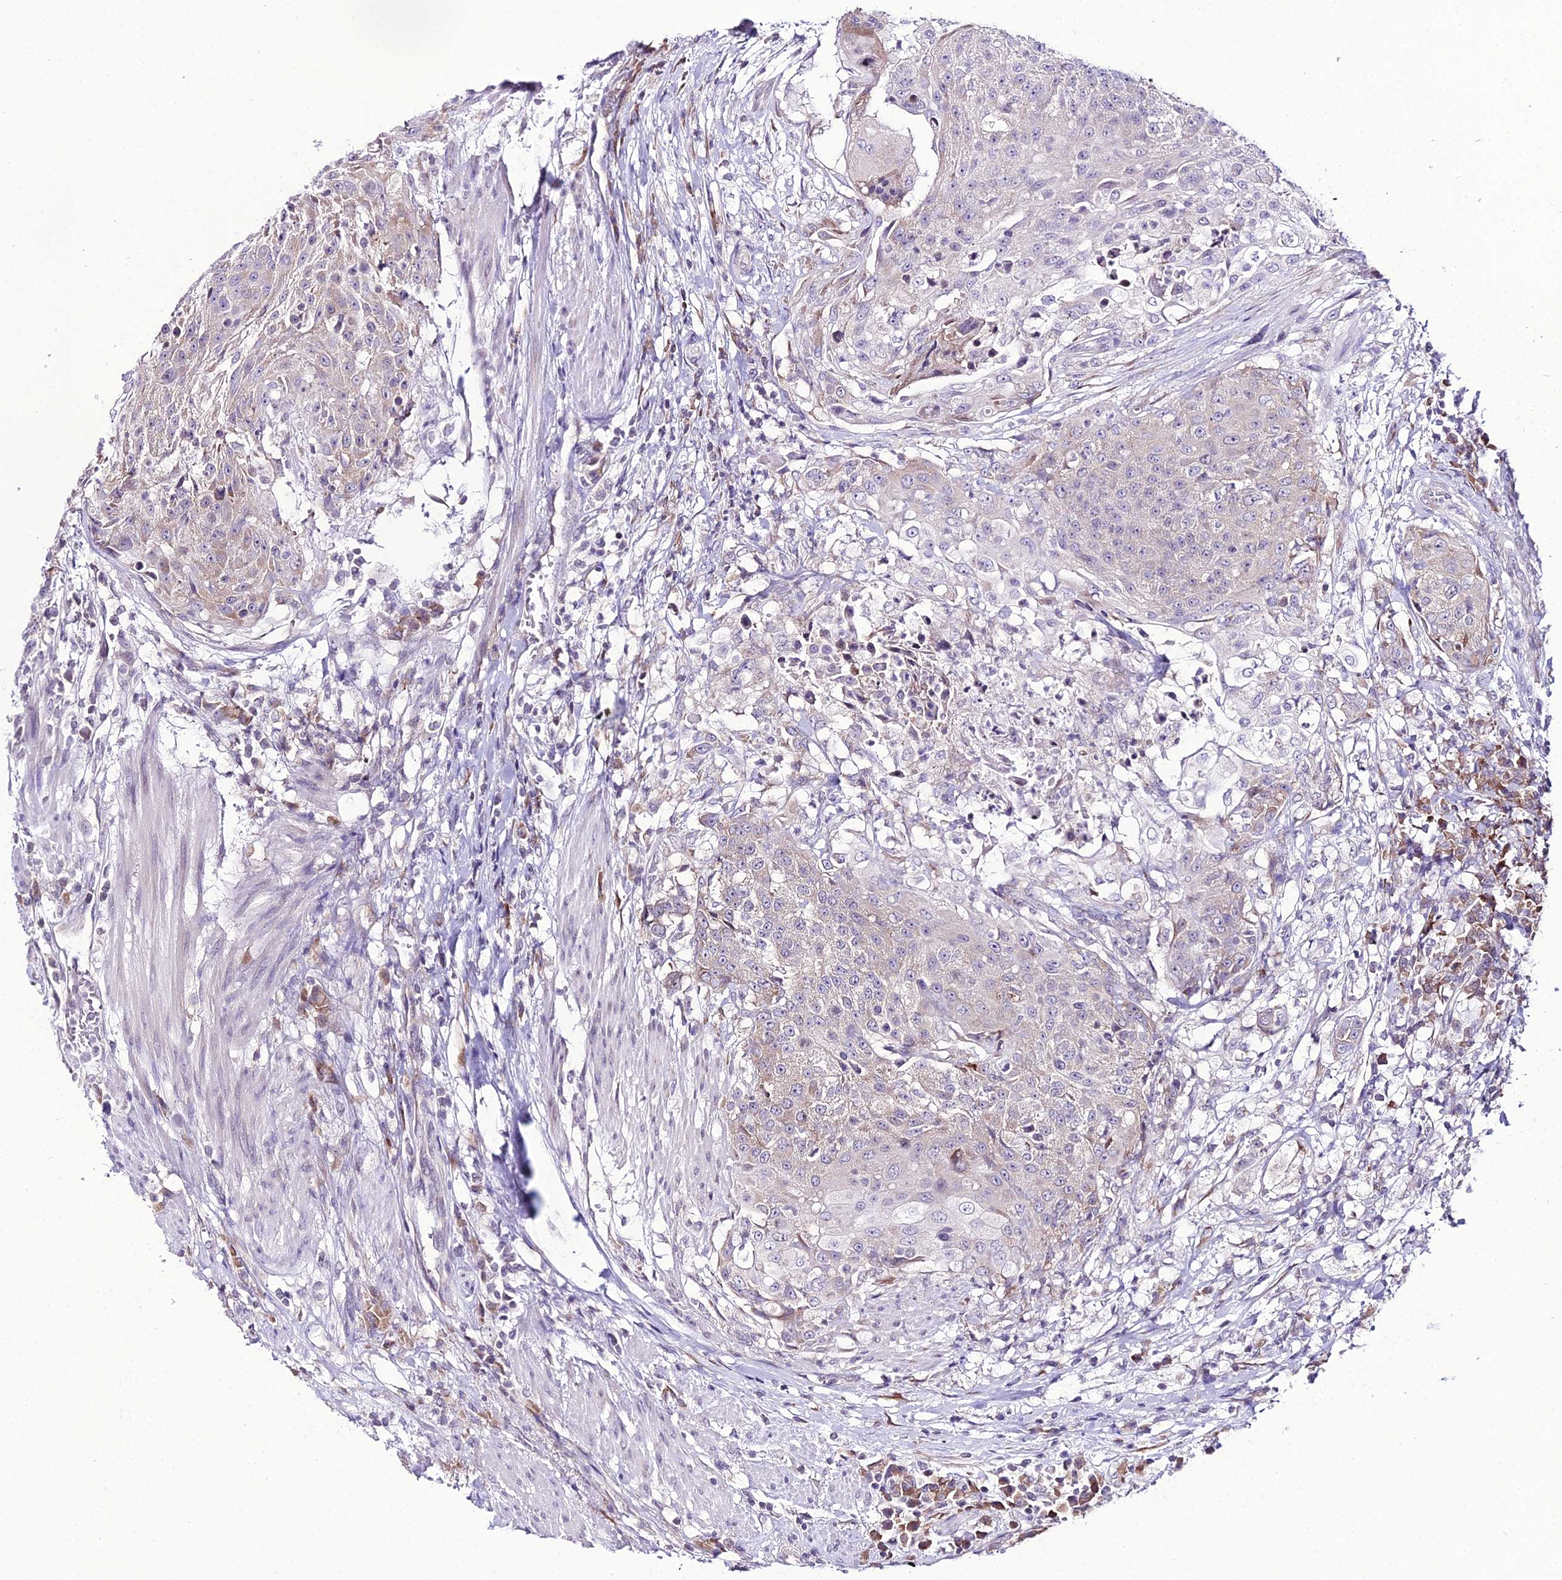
{"staining": {"intensity": "weak", "quantity": "<25%", "location": "cytoplasmic/membranous"}, "tissue": "urothelial cancer", "cell_type": "Tumor cells", "image_type": "cancer", "snomed": [{"axis": "morphology", "description": "Urothelial carcinoma, High grade"}, {"axis": "topography", "description": "Urinary bladder"}], "caption": "Tumor cells show no significant positivity in urothelial cancer. Nuclei are stained in blue.", "gene": "RPS26", "patient": {"sex": "female", "age": 63}}